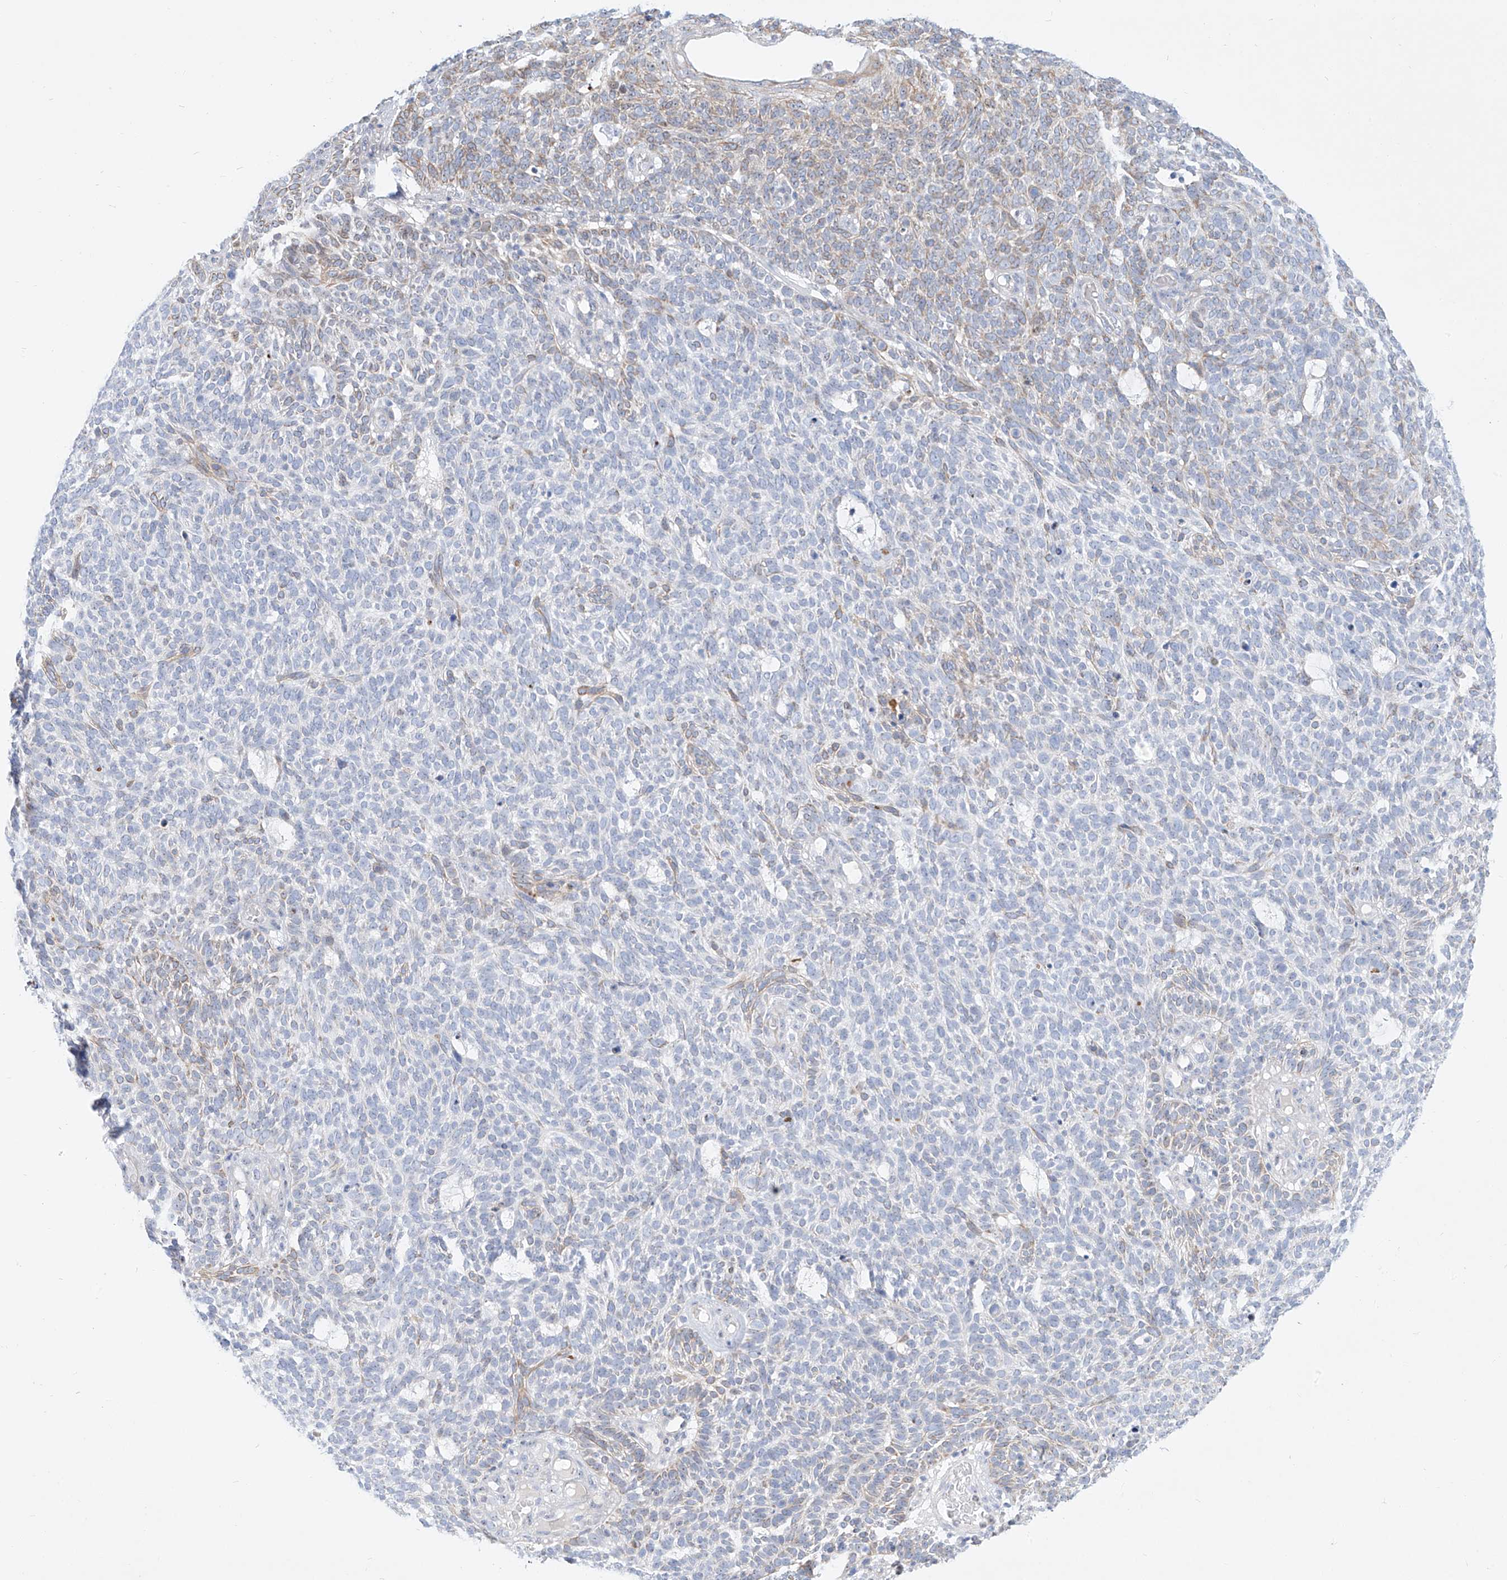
{"staining": {"intensity": "weak", "quantity": "<25%", "location": "cytoplasmic/membranous"}, "tissue": "skin cancer", "cell_type": "Tumor cells", "image_type": "cancer", "snomed": [{"axis": "morphology", "description": "Squamous cell carcinoma, NOS"}, {"axis": "topography", "description": "Skin"}], "caption": "This is an immunohistochemistry (IHC) photomicrograph of human skin cancer. There is no expression in tumor cells.", "gene": "SNU13", "patient": {"sex": "female", "age": 90}}